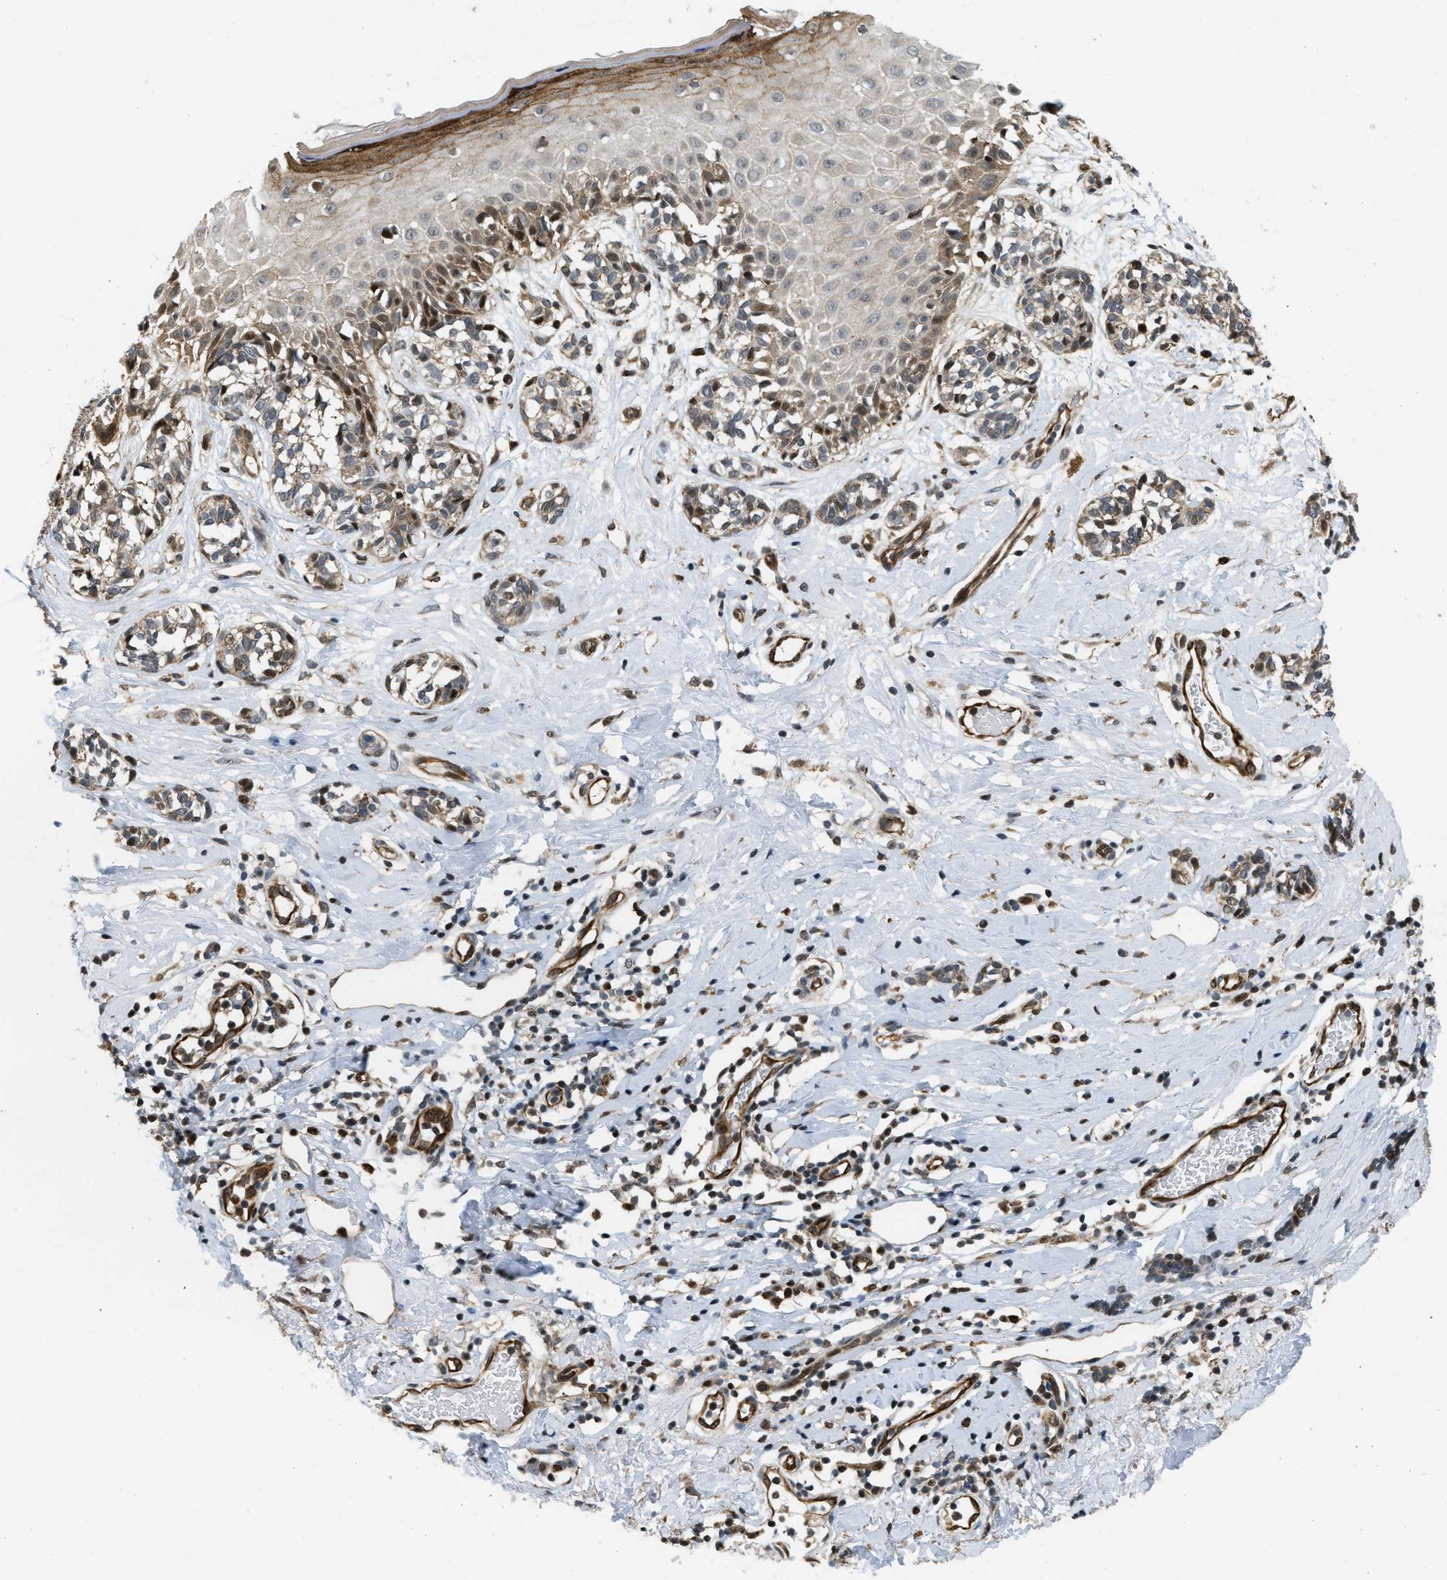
{"staining": {"intensity": "strong", "quantity": "<25%", "location": "nuclear"}, "tissue": "melanoma", "cell_type": "Tumor cells", "image_type": "cancer", "snomed": [{"axis": "morphology", "description": "Malignant melanoma, NOS"}, {"axis": "topography", "description": "Skin"}], "caption": "Melanoma stained with DAB immunohistochemistry (IHC) demonstrates medium levels of strong nuclear expression in about <25% of tumor cells. Immunohistochemistry (ihc) stains the protein in brown and the nuclei are stained blue.", "gene": "LTA4H", "patient": {"sex": "male", "age": 64}}